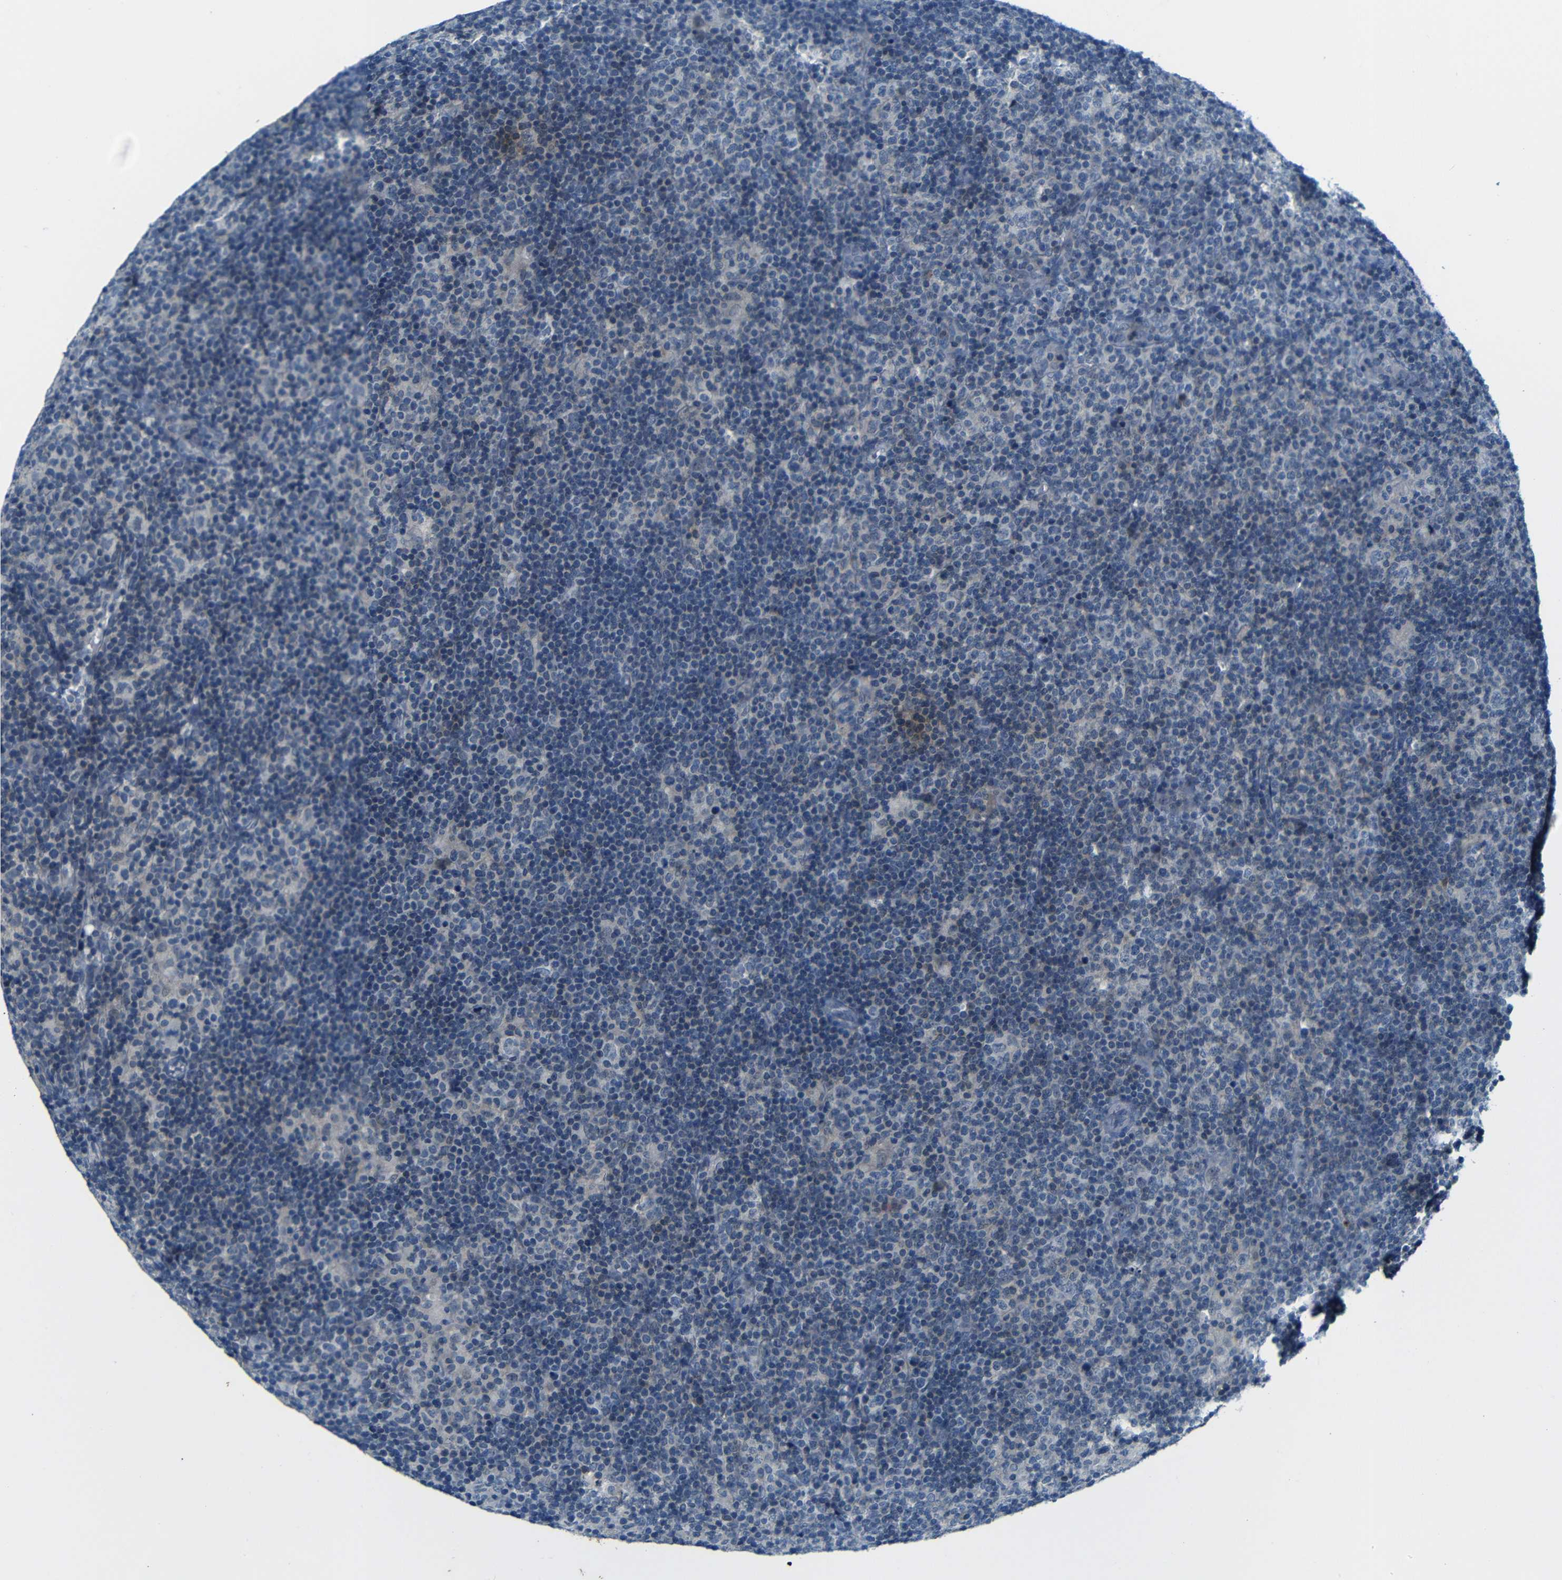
{"staining": {"intensity": "negative", "quantity": "none", "location": "none"}, "tissue": "lymphoma", "cell_type": "Tumor cells", "image_type": "cancer", "snomed": [{"axis": "morphology", "description": "Hodgkin's disease, NOS"}, {"axis": "topography", "description": "Lymph node"}], "caption": "Tumor cells show no significant expression in lymphoma. (Stains: DAB immunohistochemistry with hematoxylin counter stain, Microscopy: brightfield microscopy at high magnification).", "gene": "ANK3", "patient": {"sex": "female", "age": 57}}